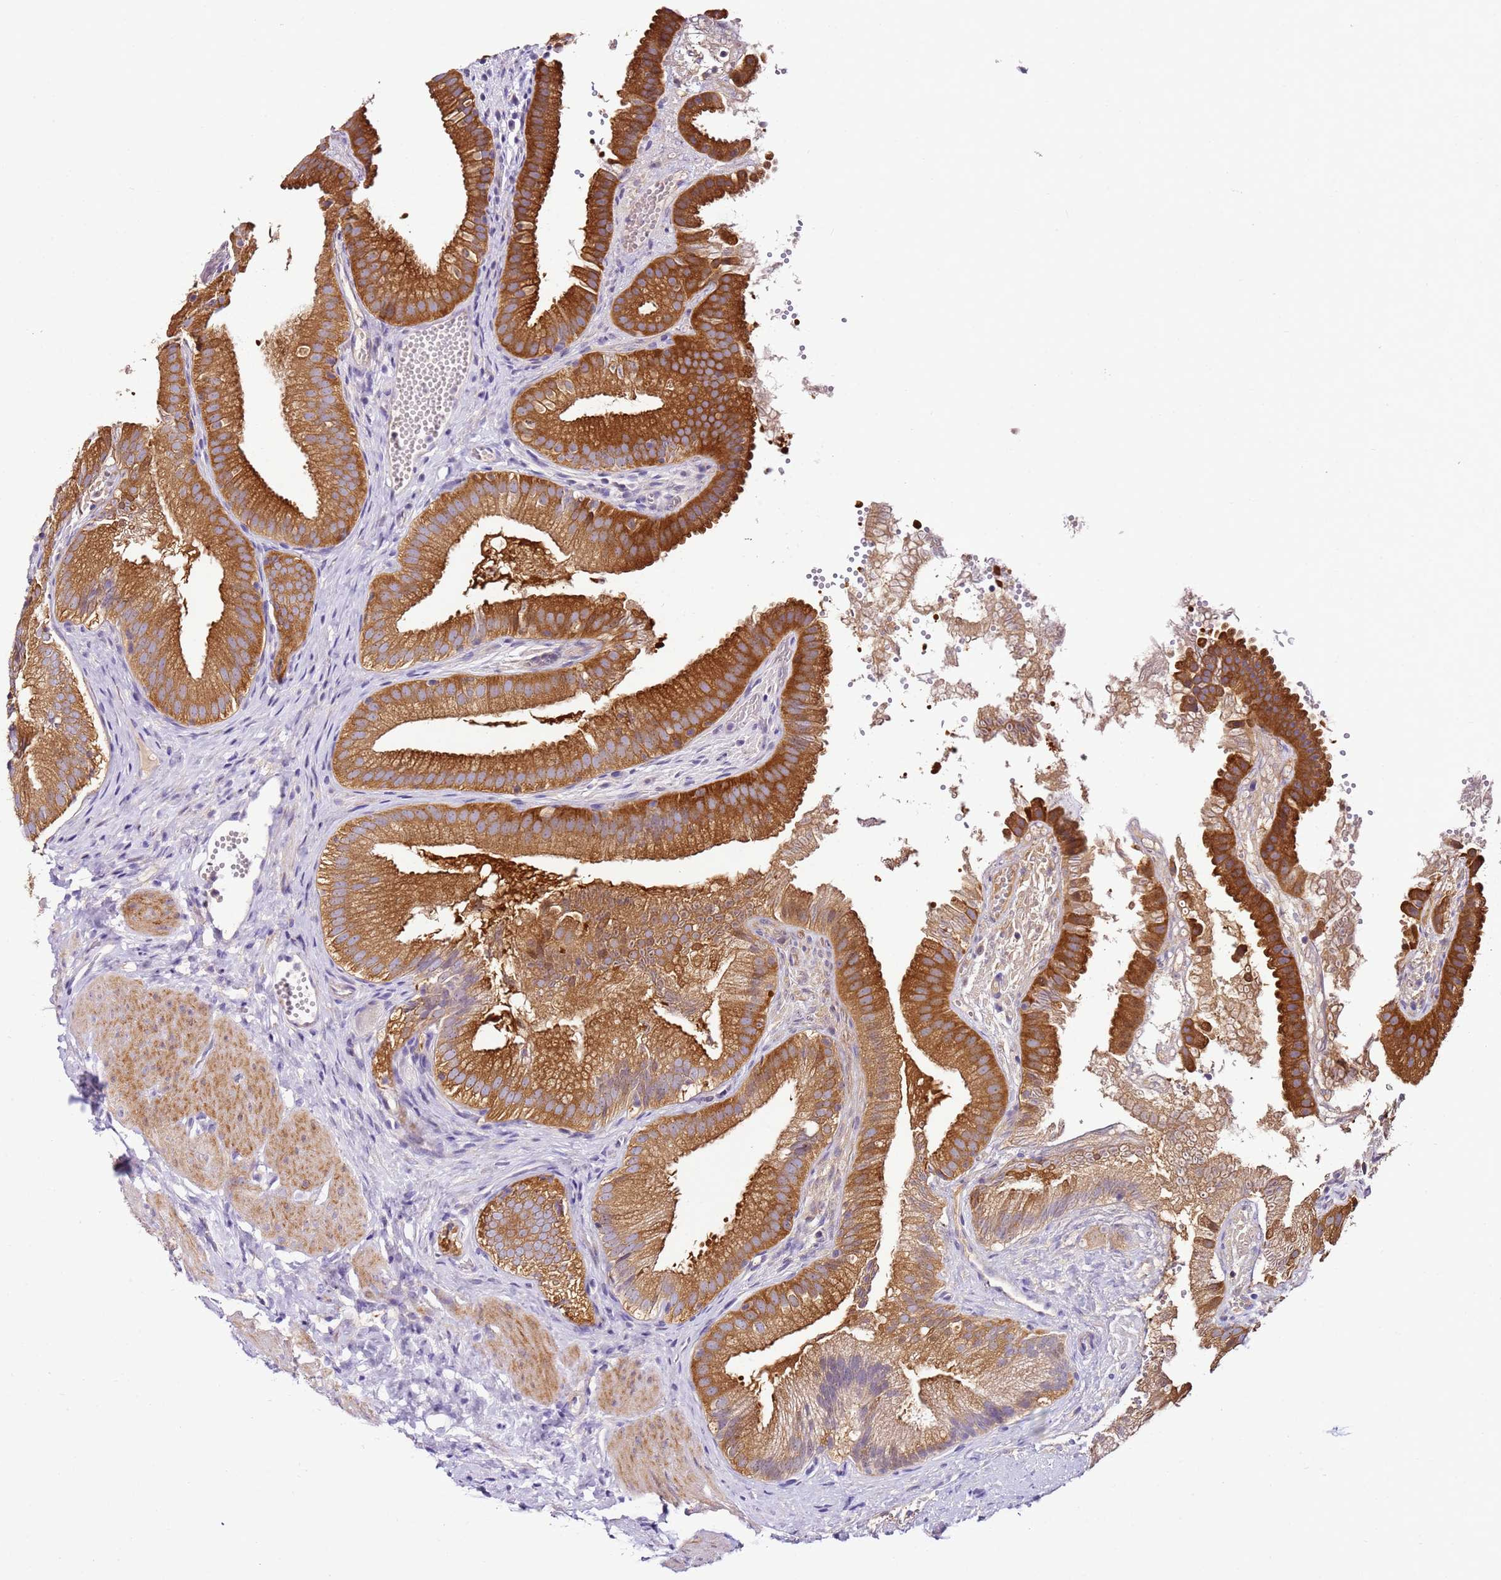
{"staining": {"intensity": "strong", "quantity": ">75%", "location": "cytoplasmic/membranous"}, "tissue": "gallbladder", "cell_type": "Glandular cells", "image_type": "normal", "snomed": [{"axis": "morphology", "description": "Normal tissue, NOS"}, {"axis": "topography", "description": "Gallbladder"}], "caption": "Immunohistochemistry (IHC) image of unremarkable gallbladder: human gallbladder stained using immunohistochemistry (IHC) exhibits high levels of strong protein expression localized specifically in the cytoplasmic/membranous of glandular cells, appearing as a cytoplasmic/membranous brown color.", "gene": "HGD", "patient": {"sex": "female", "age": 30}}